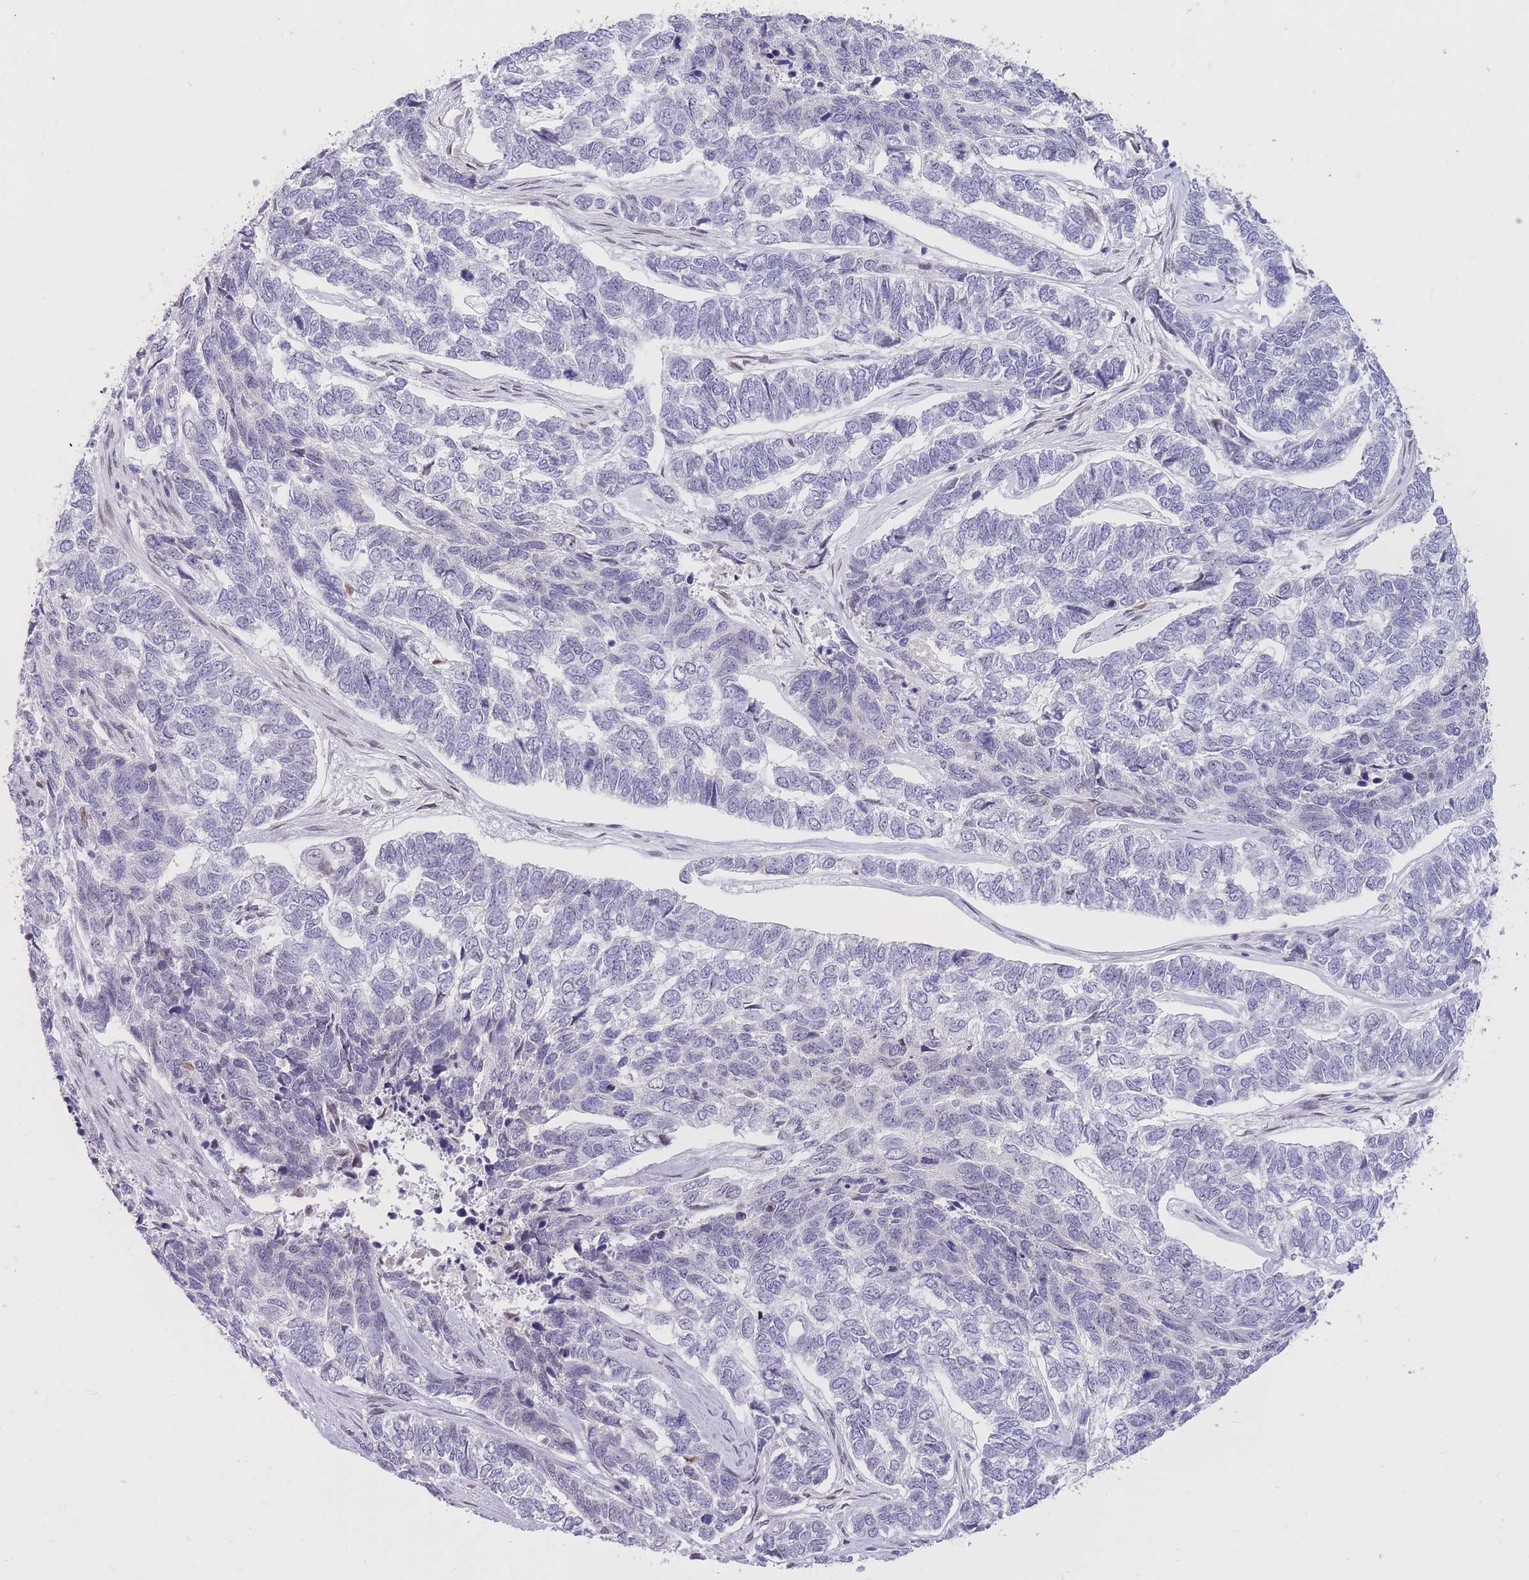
{"staining": {"intensity": "negative", "quantity": "none", "location": "none"}, "tissue": "skin cancer", "cell_type": "Tumor cells", "image_type": "cancer", "snomed": [{"axis": "morphology", "description": "Basal cell carcinoma"}, {"axis": "topography", "description": "Skin"}], "caption": "Immunohistochemistry (IHC) of human skin basal cell carcinoma shows no staining in tumor cells.", "gene": "HOOK2", "patient": {"sex": "female", "age": 65}}